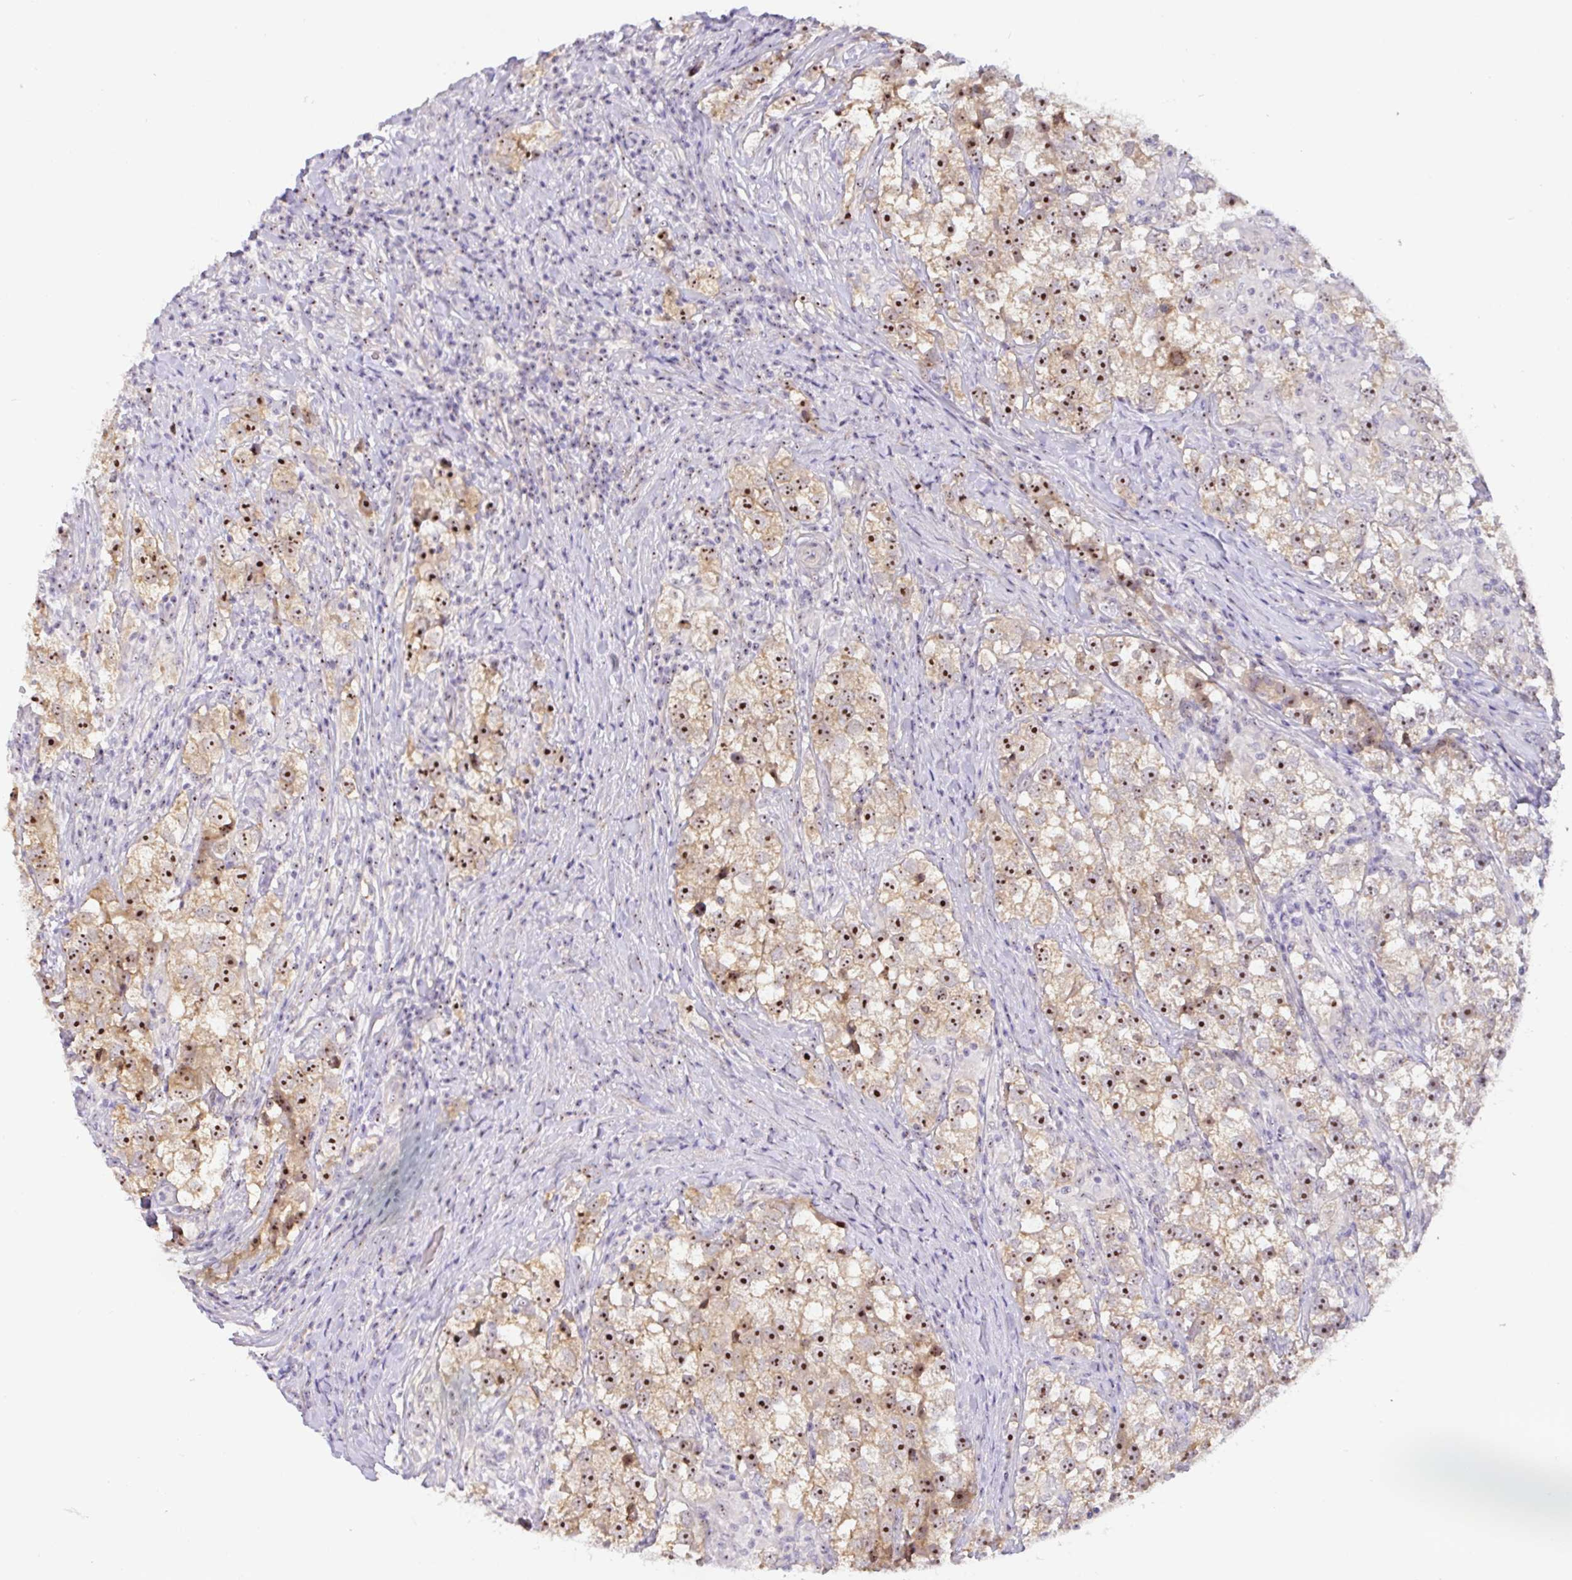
{"staining": {"intensity": "strong", "quantity": ">75%", "location": "cytoplasmic/membranous,nuclear"}, "tissue": "testis cancer", "cell_type": "Tumor cells", "image_type": "cancer", "snomed": [{"axis": "morphology", "description": "Seminoma, NOS"}, {"axis": "topography", "description": "Testis"}], "caption": "Protein analysis of testis seminoma tissue exhibits strong cytoplasmic/membranous and nuclear staining in about >75% of tumor cells.", "gene": "MXRA8", "patient": {"sex": "male", "age": 46}}